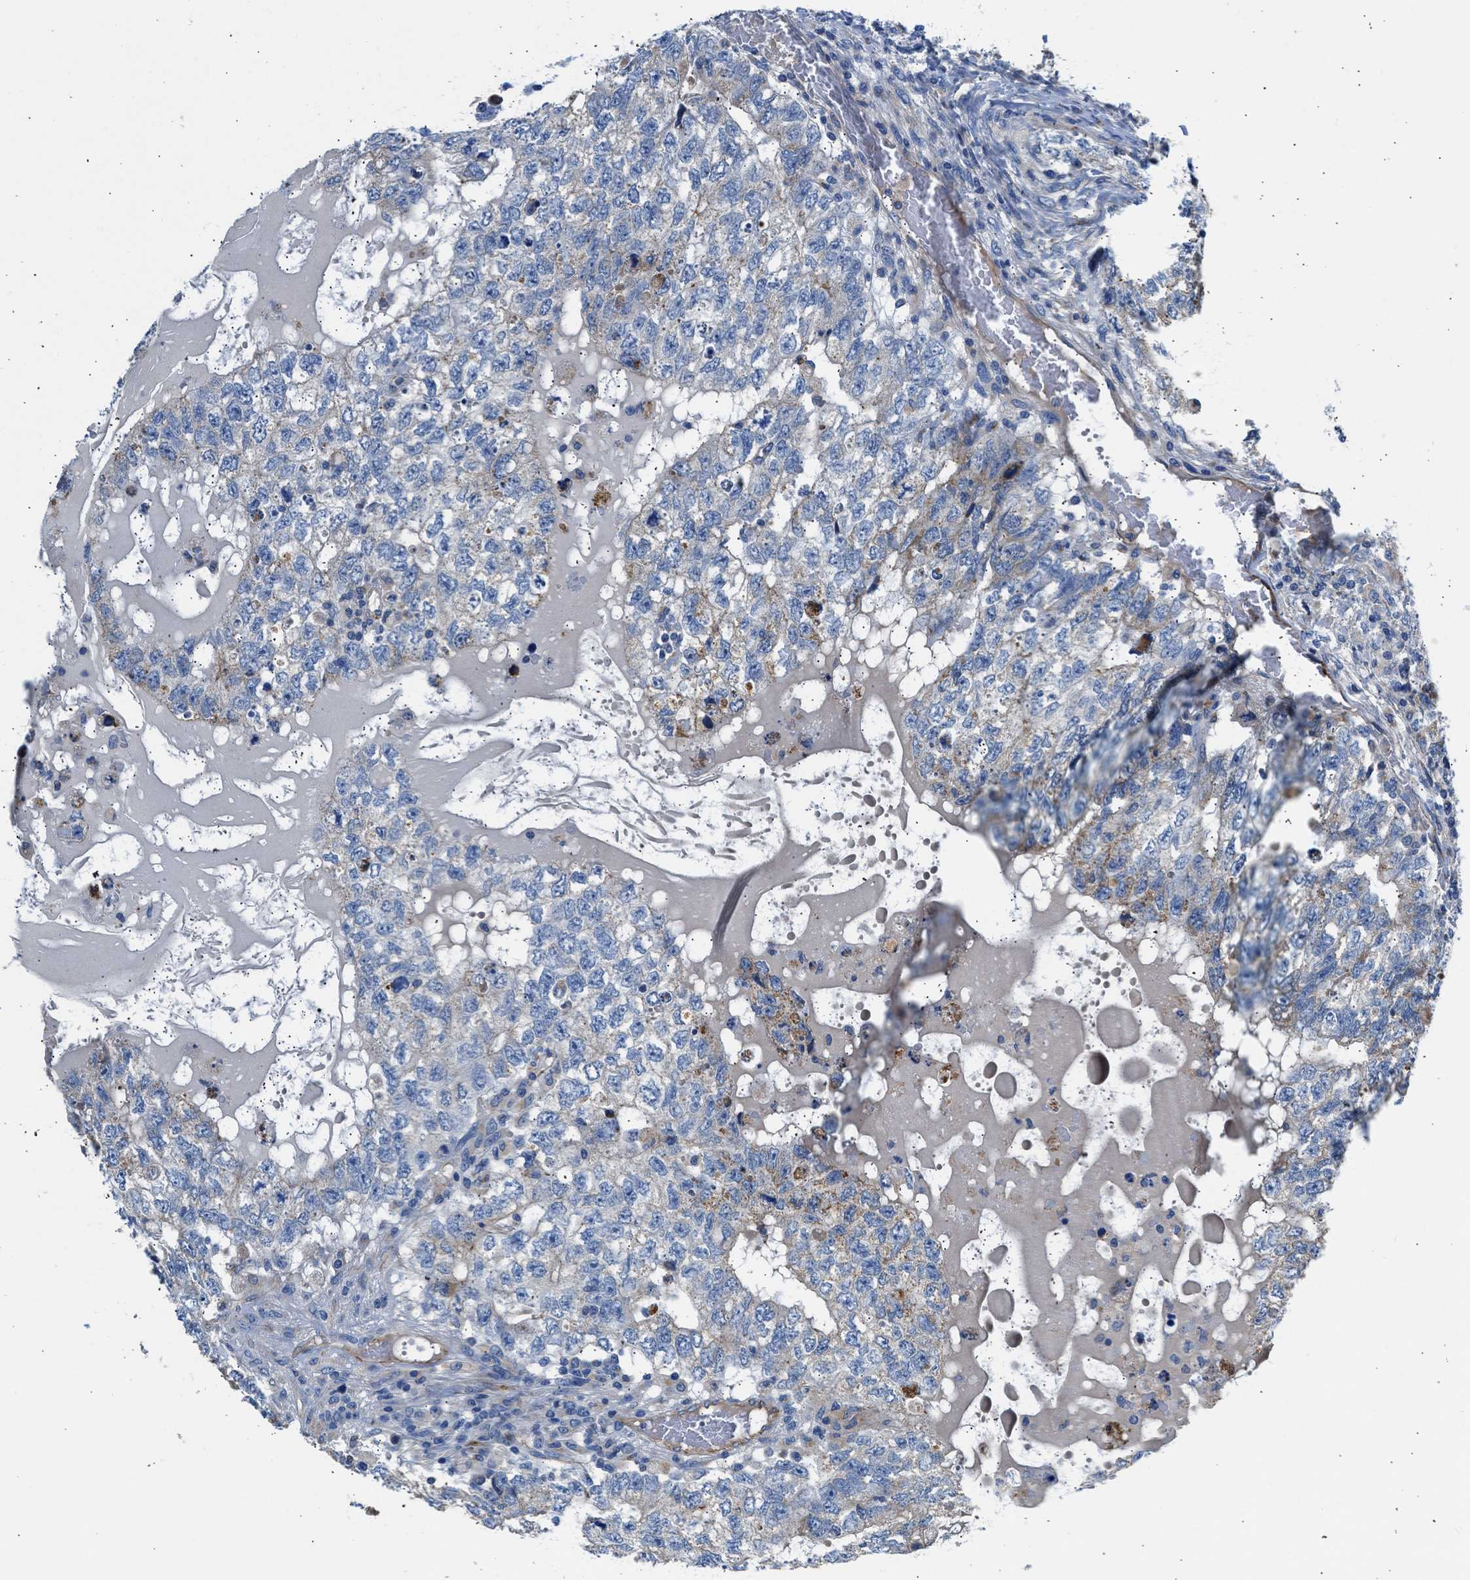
{"staining": {"intensity": "weak", "quantity": "<25%", "location": "cytoplasmic/membranous"}, "tissue": "testis cancer", "cell_type": "Tumor cells", "image_type": "cancer", "snomed": [{"axis": "morphology", "description": "Carcinoma, Embryonal, NOS"}, {"axis": "topography", "description": "Testis"}], "caption": "An IHC photomicrograph of testis embryonal carcinoma is shown. There is no staining in tumor cells of testis embryonal carcinoma. Brightfield microscopy of IHC stained with DAB (3,3'-diaminobenzidine) (brown) and hematoxylin (blue), captured at high magnification.", "gene": "ULK4", "patient": {"sex": "male", "age": 36}}